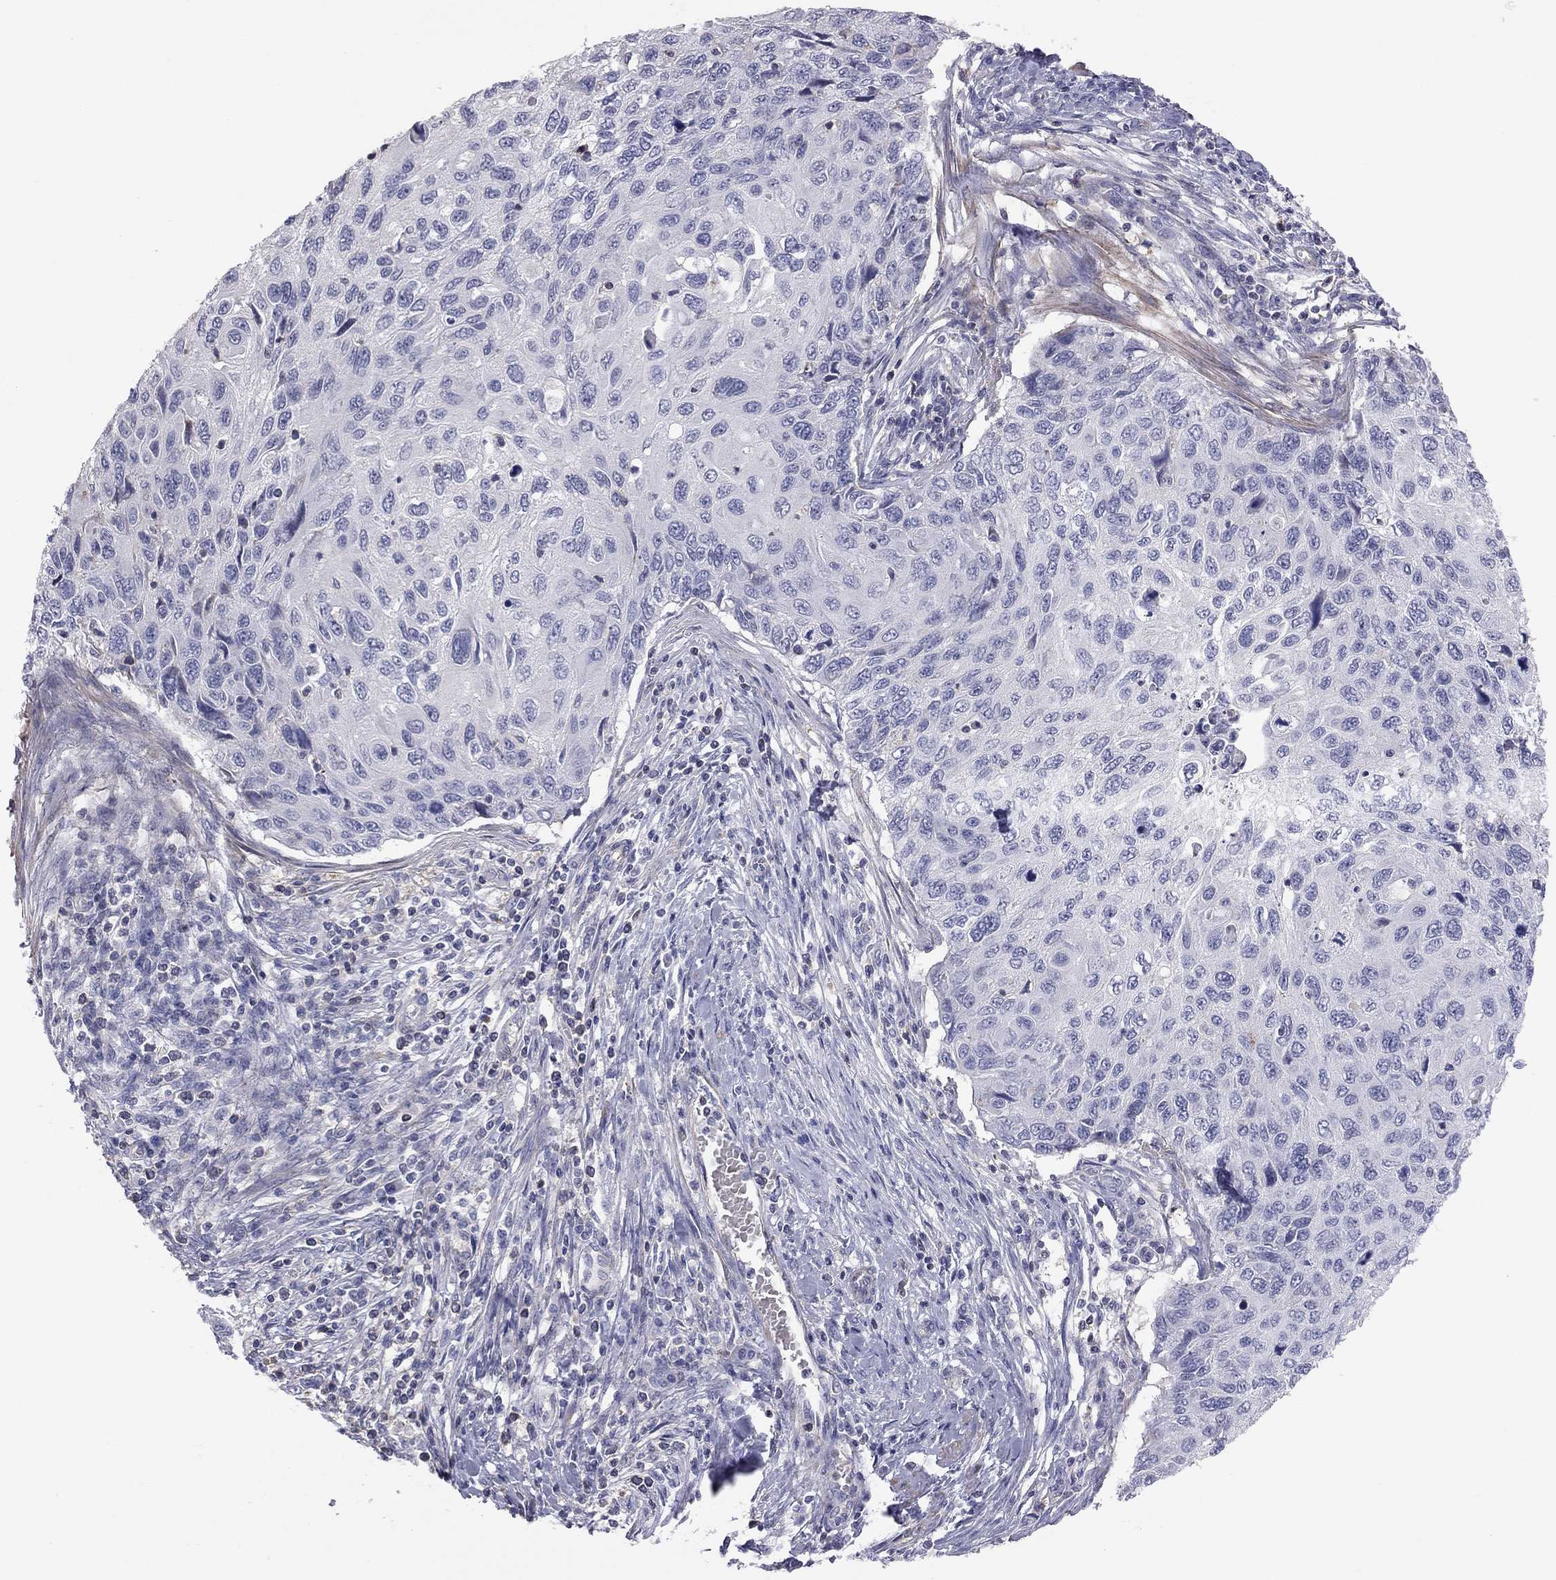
{"staining": {"intensity": "negative", "quantity": "none", "location": "none"}, "tissue": "cervical cancer", "cell_type": "Tumor cells", "image_type": "cancer", "snomed": [{"axis": "morphology", "description": "Squamous cell carcinoma, NOS"}, {"axis": "topography", "description": "Cervix"}], "caption": "The IHC image has no significant staining in tumor cells of squamous cell carcinoma (cervical) tissue.", "gene": "ADCYAP1", "patient": {"sex": "female", "age": 70}}